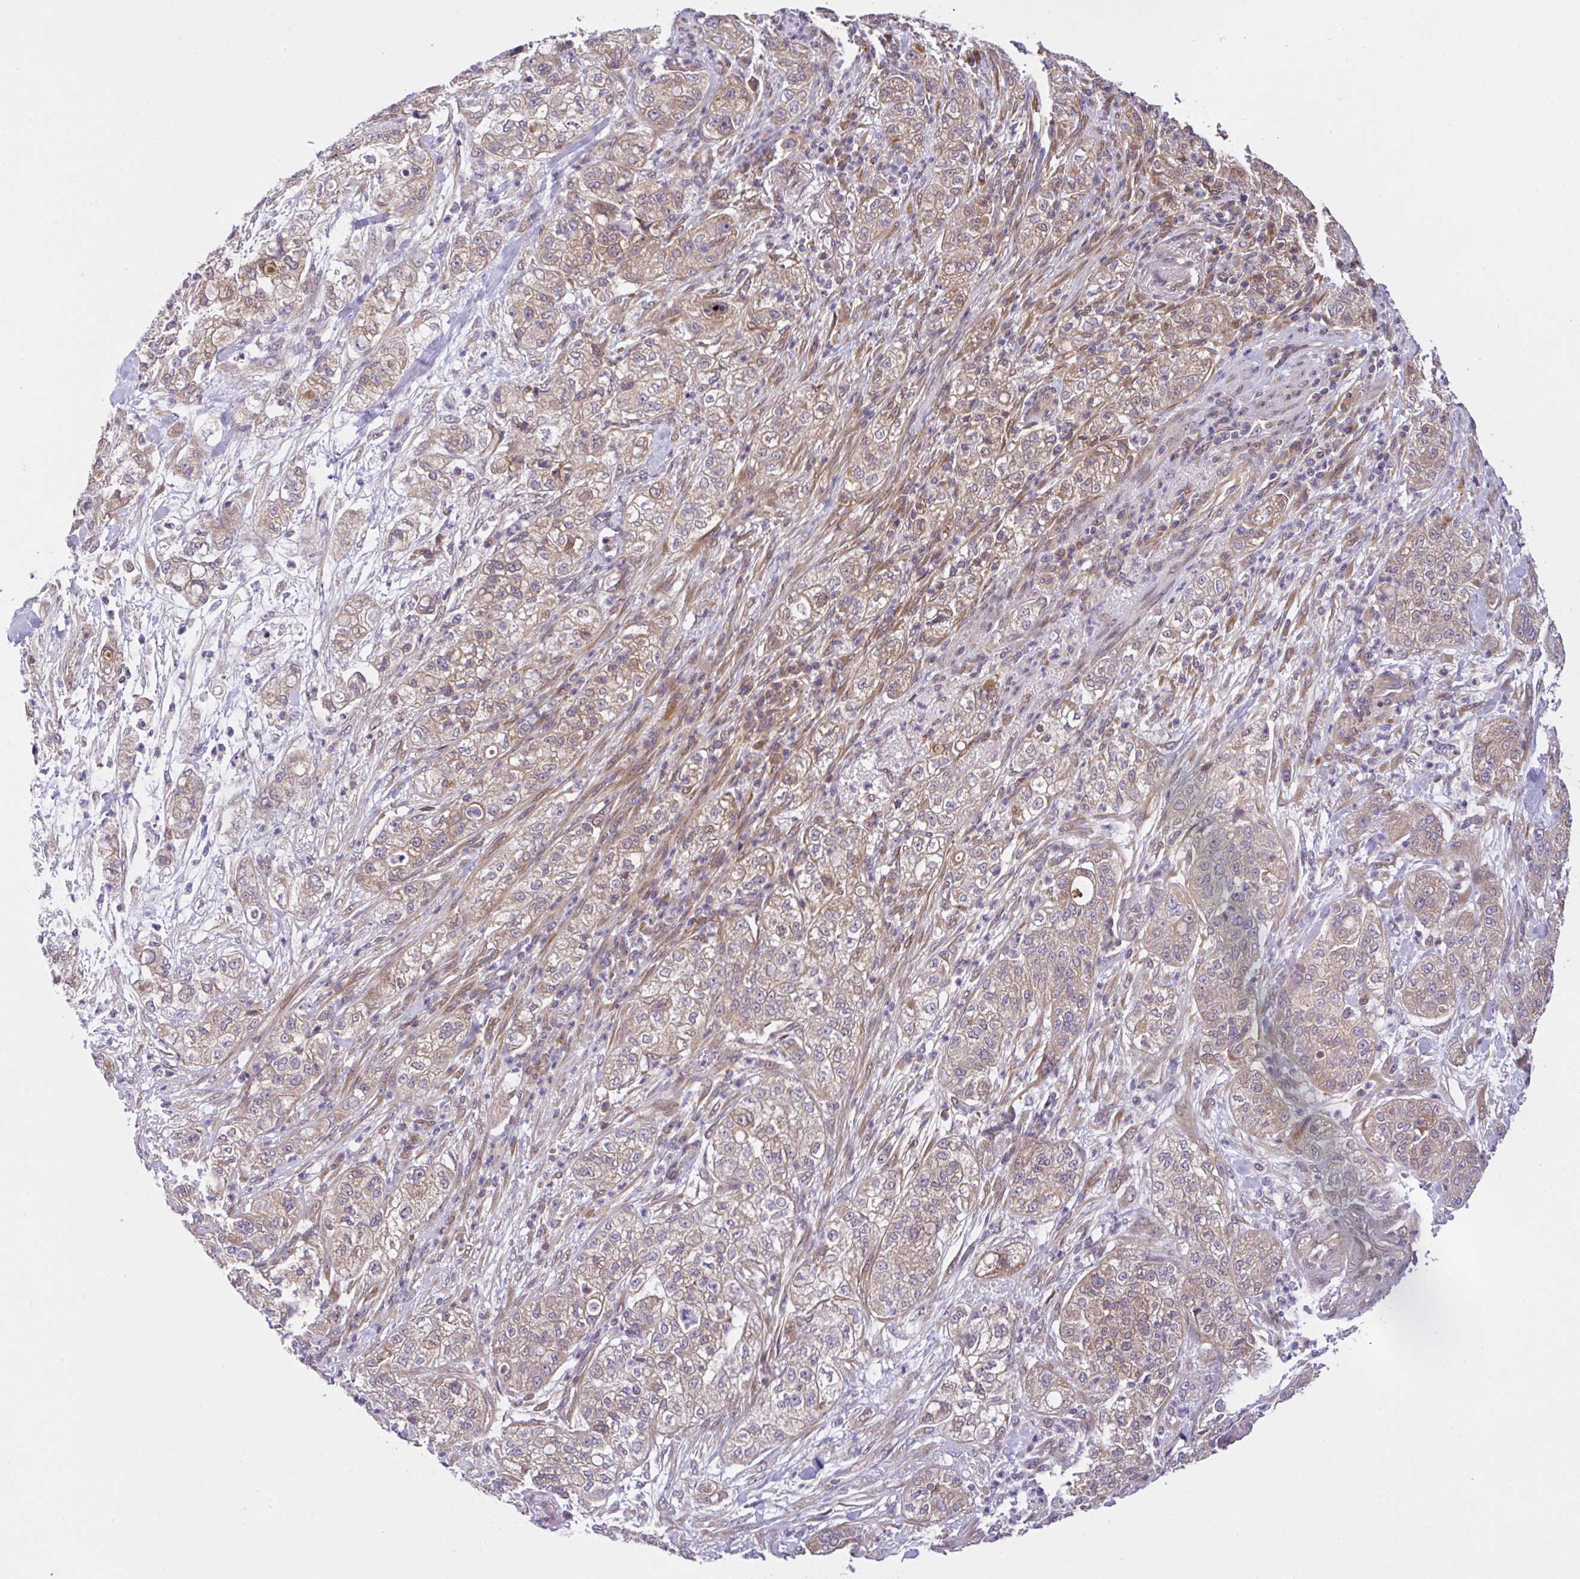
{"staining": {"intensity": "weak", "quantity": ">75%", "location": "cytoplasmic/membranous"}, "tissue": "pancreatic cancer", "cell_type": "Tumor cells", "image_type": "cancer", "snomed": [{"axis": "morphology", "description": "Adenocarcinoma, NOS"}, {"axis": "topography", "description": "Pancreas"}], "caption": "Immunohistochemistry of adenocarcinoma (pancreatic) demonstrates low levels of weak cytoplasmic/membranous positivity in about >75% of tumor cells.", "gene": "UBE4A", "patient": {"sex": "female", "age": 78}}